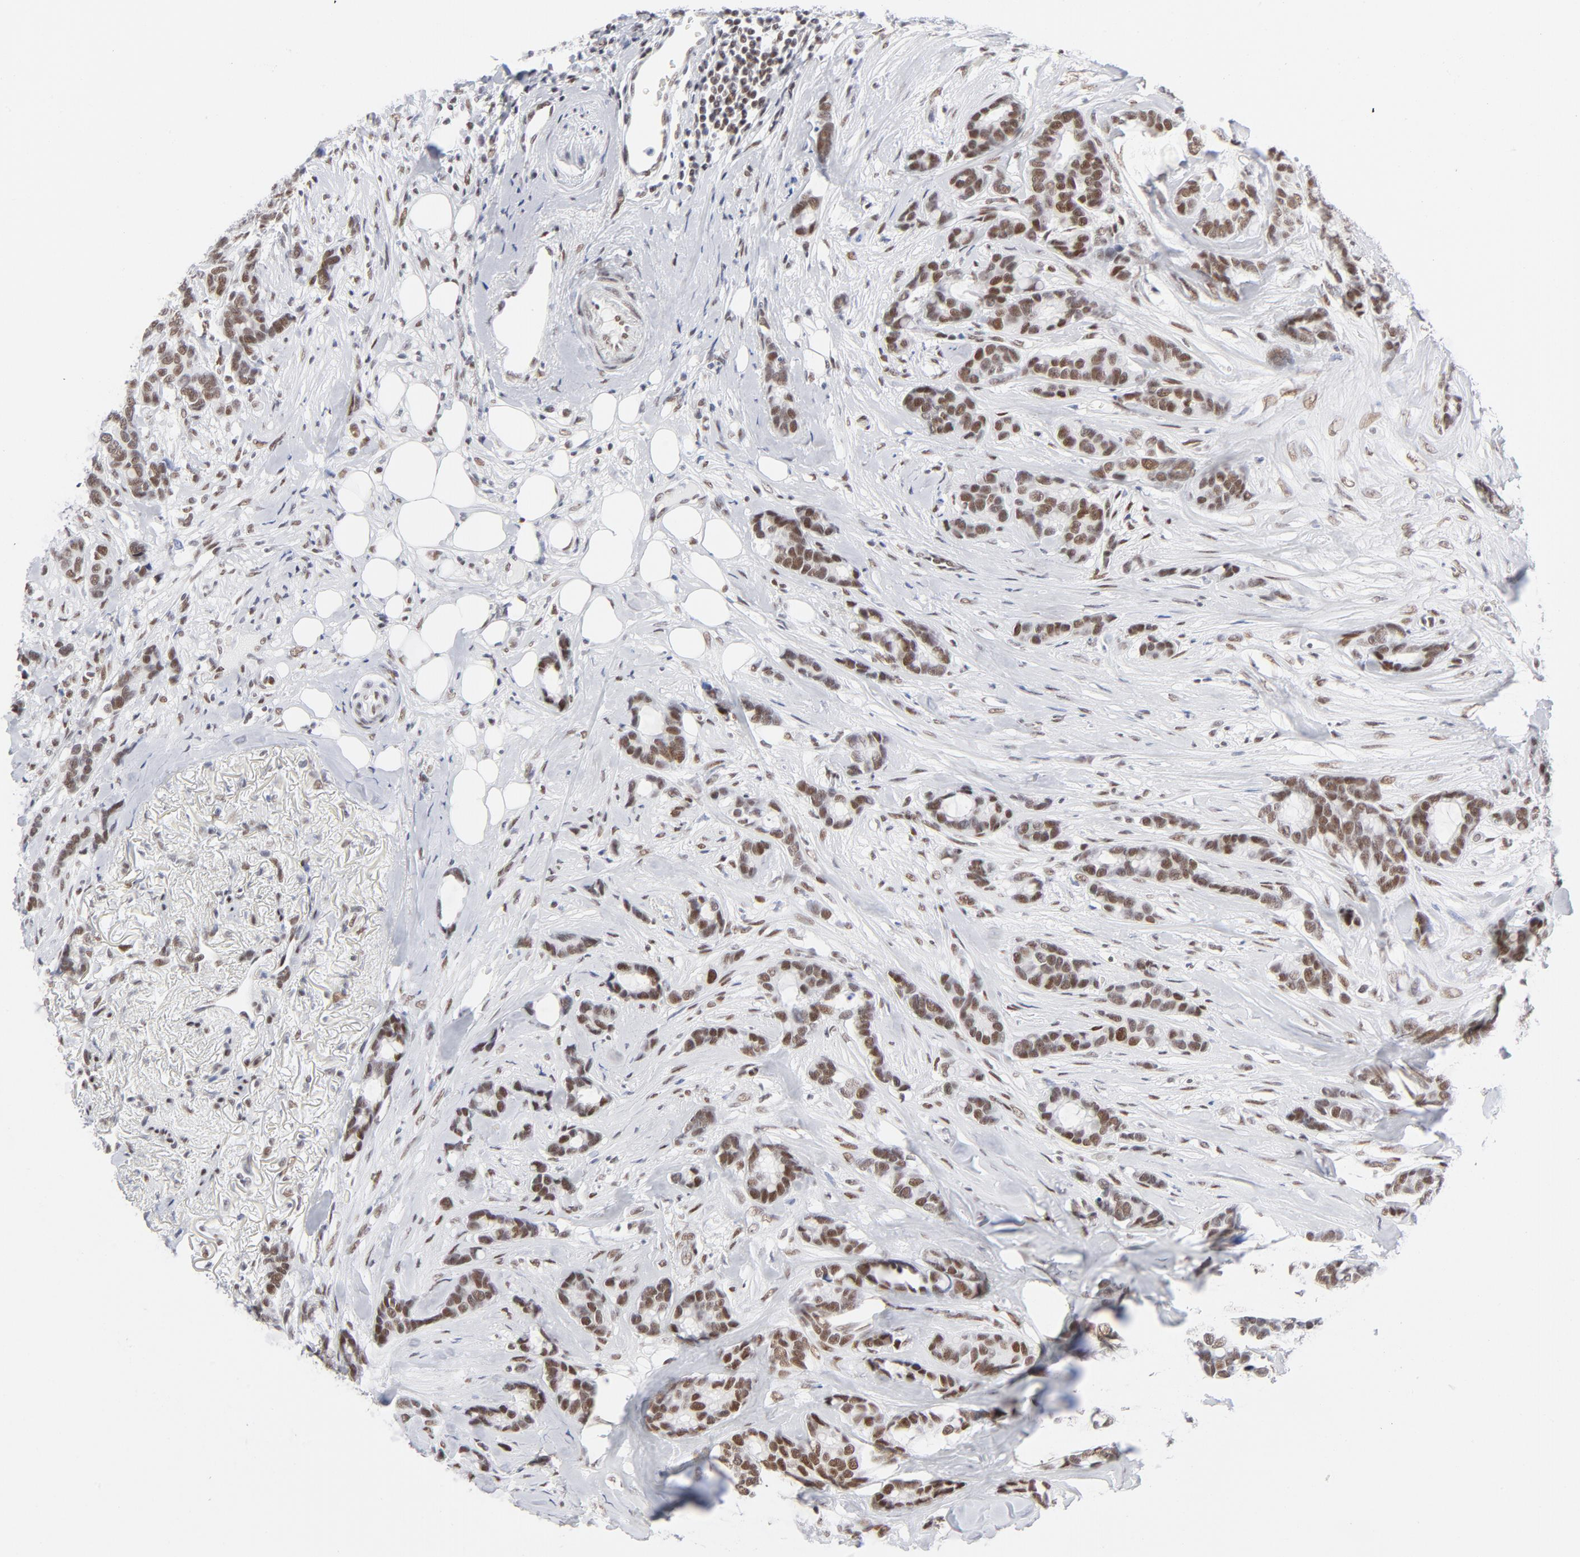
{"staining": {"intensity": "moderate", "quantity": ">75%", "location": "nuclear"}, "tissue": "breast cancer", "cell_type": "Tumor cells", "image_type": "cancer", "snomed": [{"axis": "morphology", "description": "Duct carcinoma"}, {"axis": "topography", "description": "Breast"}], "caption": "Moderate nuclear expression for a protein is identified in about >75% of tumor cells of breast infiltrating ductal carcinoma using immunohistochemistry.", "gene": "ATF2", "patient": {"sex": "female", "age": 87}}